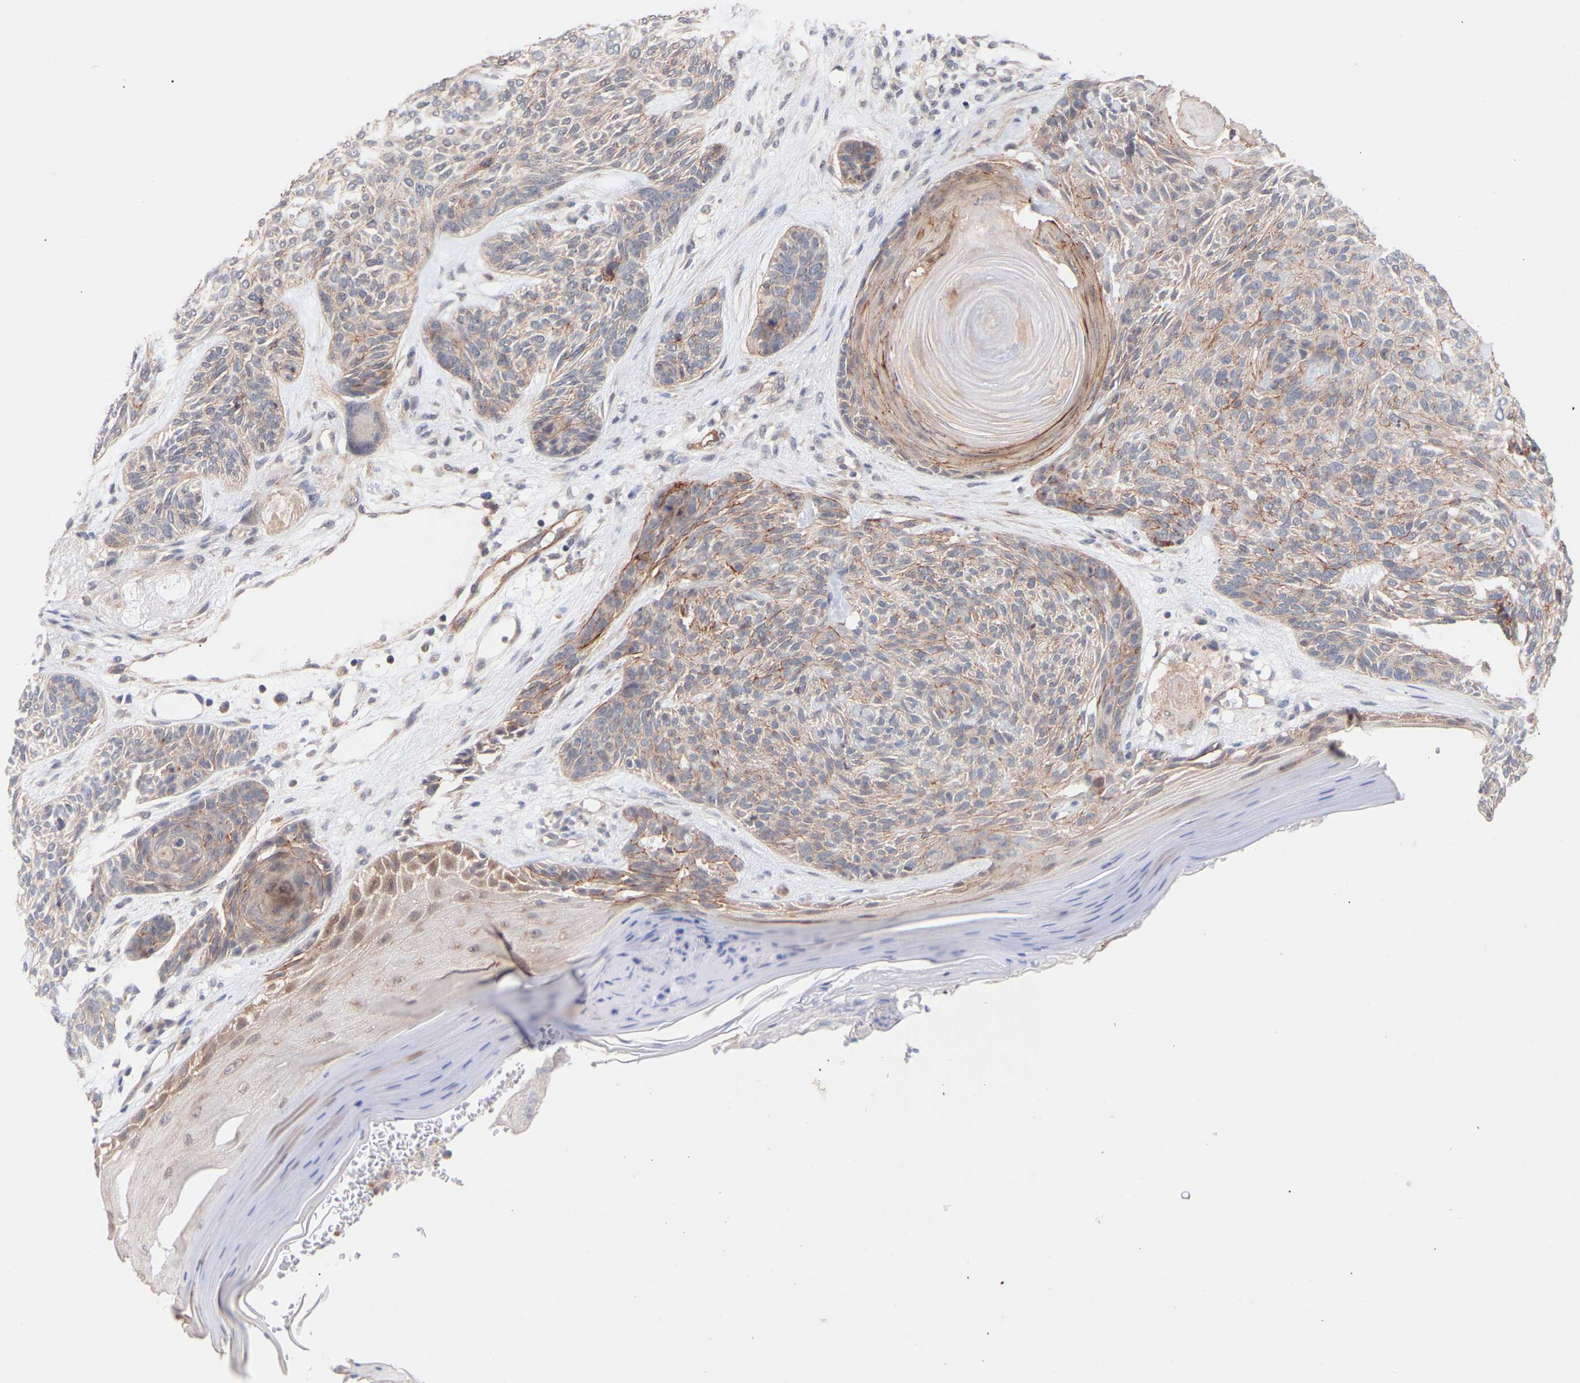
{"staining": {"intensity": "weak", "quantity": "<25%", "location": "cytoplasmic/membranous"}, "tissue": "skin cancer", "cell_type": "Tumor cells", "image_type": "cancer", "snomed": [{"axis": "morphology", "description": "Basal cell carcinoma"}, {"axis": "topography", "description": "Skin"}], "caption": "Immunohistochemical staining of human skin cancer displays no significant staining in tumor cells.", "gene": "PDLIM5", "patient": {"sex": "male", "age": 55}}